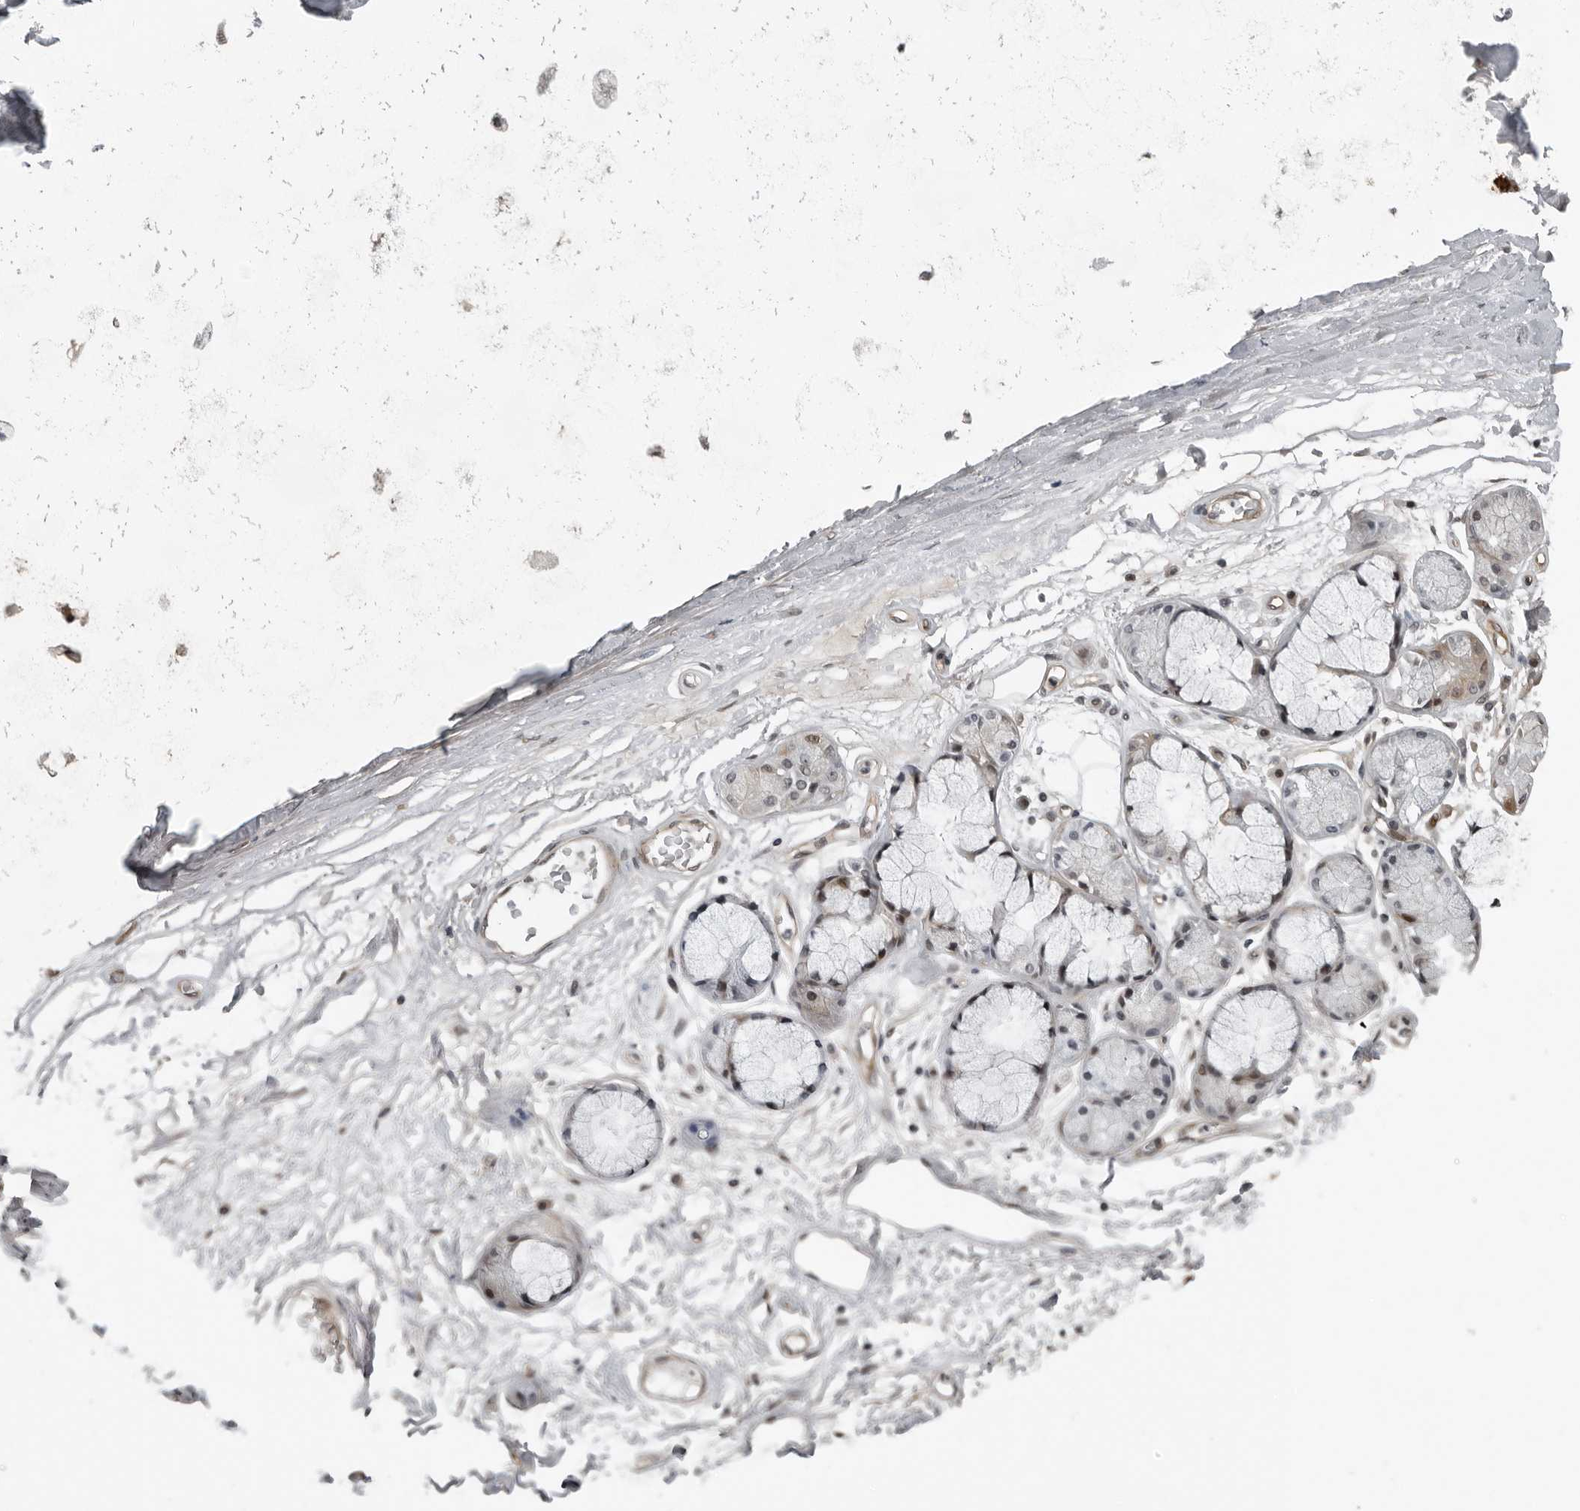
{"staining": {"intensity": "negative", "quantity": "none", "location": "none"}, "tissue": "adipose tissue", "cell_type": "Adipocytes", "image_type": "normal", "snomed": [{"axis": "morphology", "description": "Normal tissue, NOS"}, {"axis": "topography", "description": "Bronchus"}], "caption": "An immunohistochemistry micrograph of unremarkable adipose tissue is shown. There is no staining in adipocytes of adipose tissue. The staining is performed using DAB brown chromogen with nuclei counter-stained in using hematoxylin.", "gene": "PRRX2", "patient": {"sex": "male", "age": 66}}